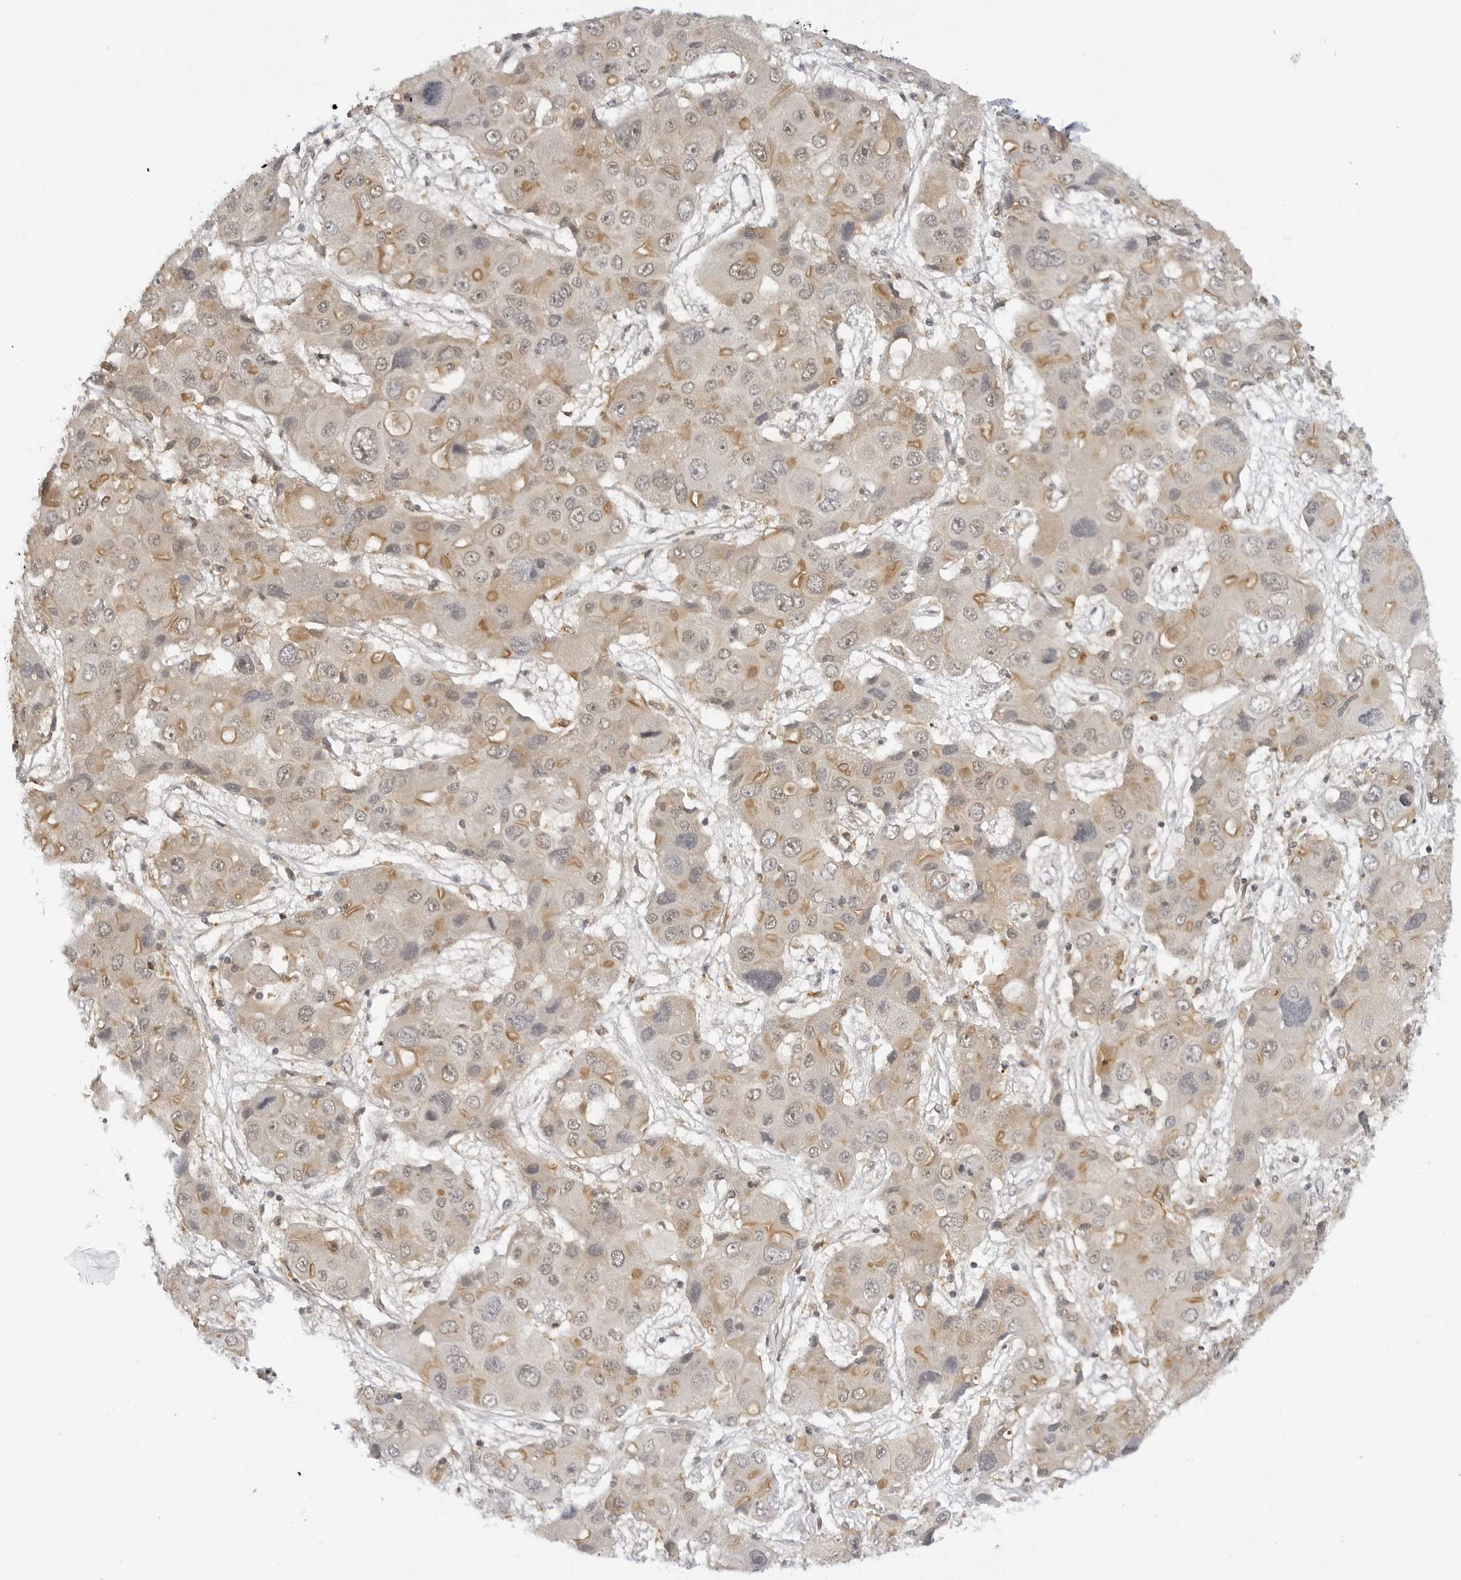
{"staining": {"intensity": "moderate", "quantity": "<25%", "location": "cytoplasmic/membranous"}, "tissue": "liver cancer", "cell_type": "Tumor cells", "image_type": "cancer", "snomed": [{"axis": "morphology", "description": "Cholangiocarcinoma"}, {"axis": "topography", "description": "Liver"}], "caption": "Protein staining by immunohistochemistry (IHC) reveals moderate cytoplasmic/membranous positivity in about <25% of tumor cells in liver cancer (cholangiocarcinoma). The staining was performed using DAB, with brown indicating positive protein expression. Nuclei are stained blue with hematoxylin.", "gene": "MAP2K5", "patient": {"sex": "male", "age": 67}}